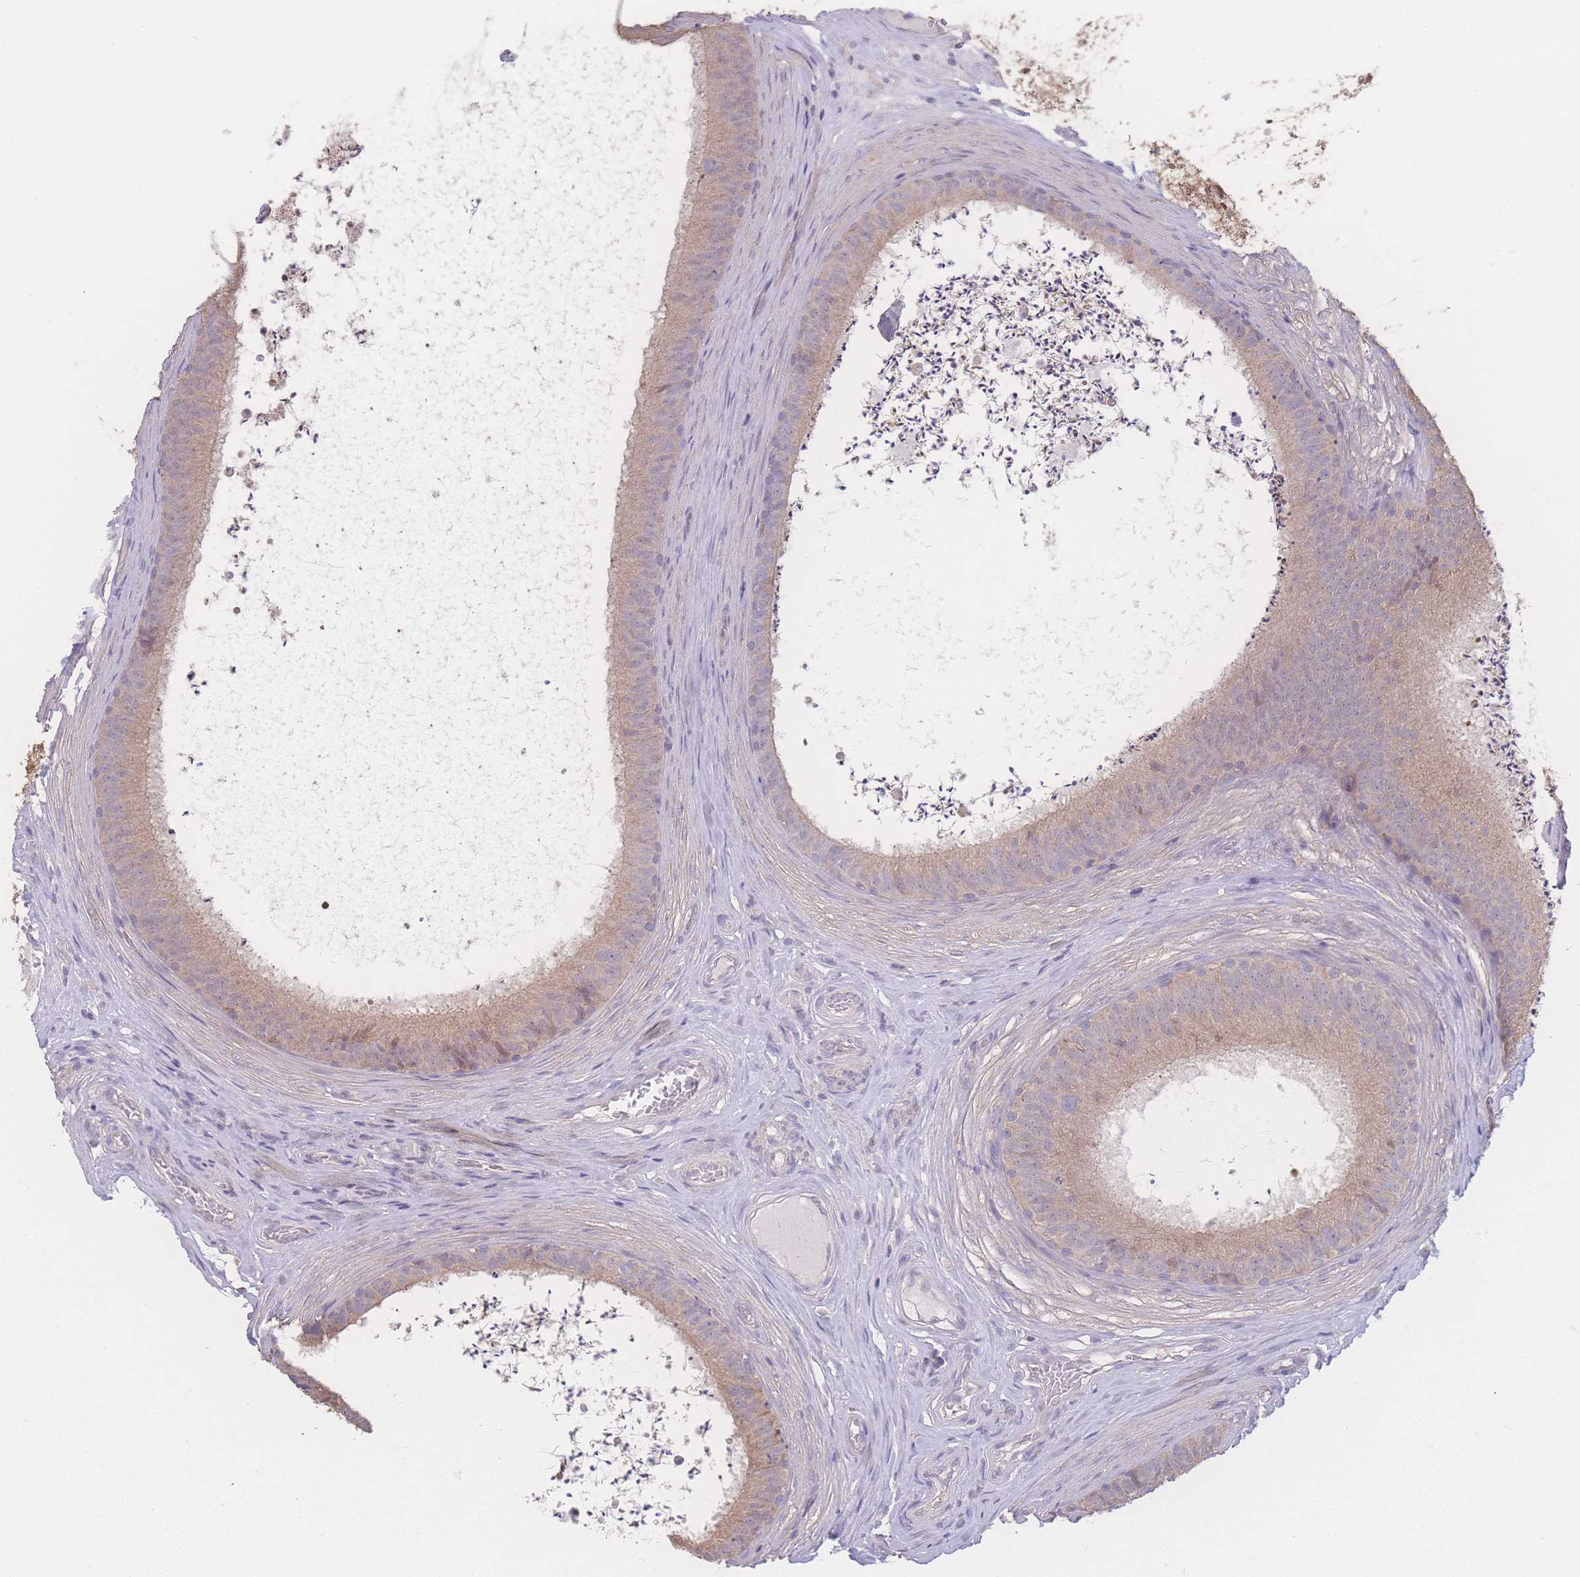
{"staining": {"intensity": "moderate", "quantity": ">75%", "location": "cytoplasmic/membranous"}, "tissue": "epididymis", "cell_type": "Glandular cells", "image_type": "normal", "snomed": [{"axis": "morphology", "description": "Normal tissue, NOS"}, {"axis": "topography", "description": "Testis"}, {"axis": "topography", "description": "Epididymis"}], "caption": "Epididymis was stained to show a protein in brown. There is medium levels of moderate cytoplasmic/membranous positivity in about >75% of glandular cells.", "gene": "GIPR", "patient": {"sex": "male", "age": 41}}